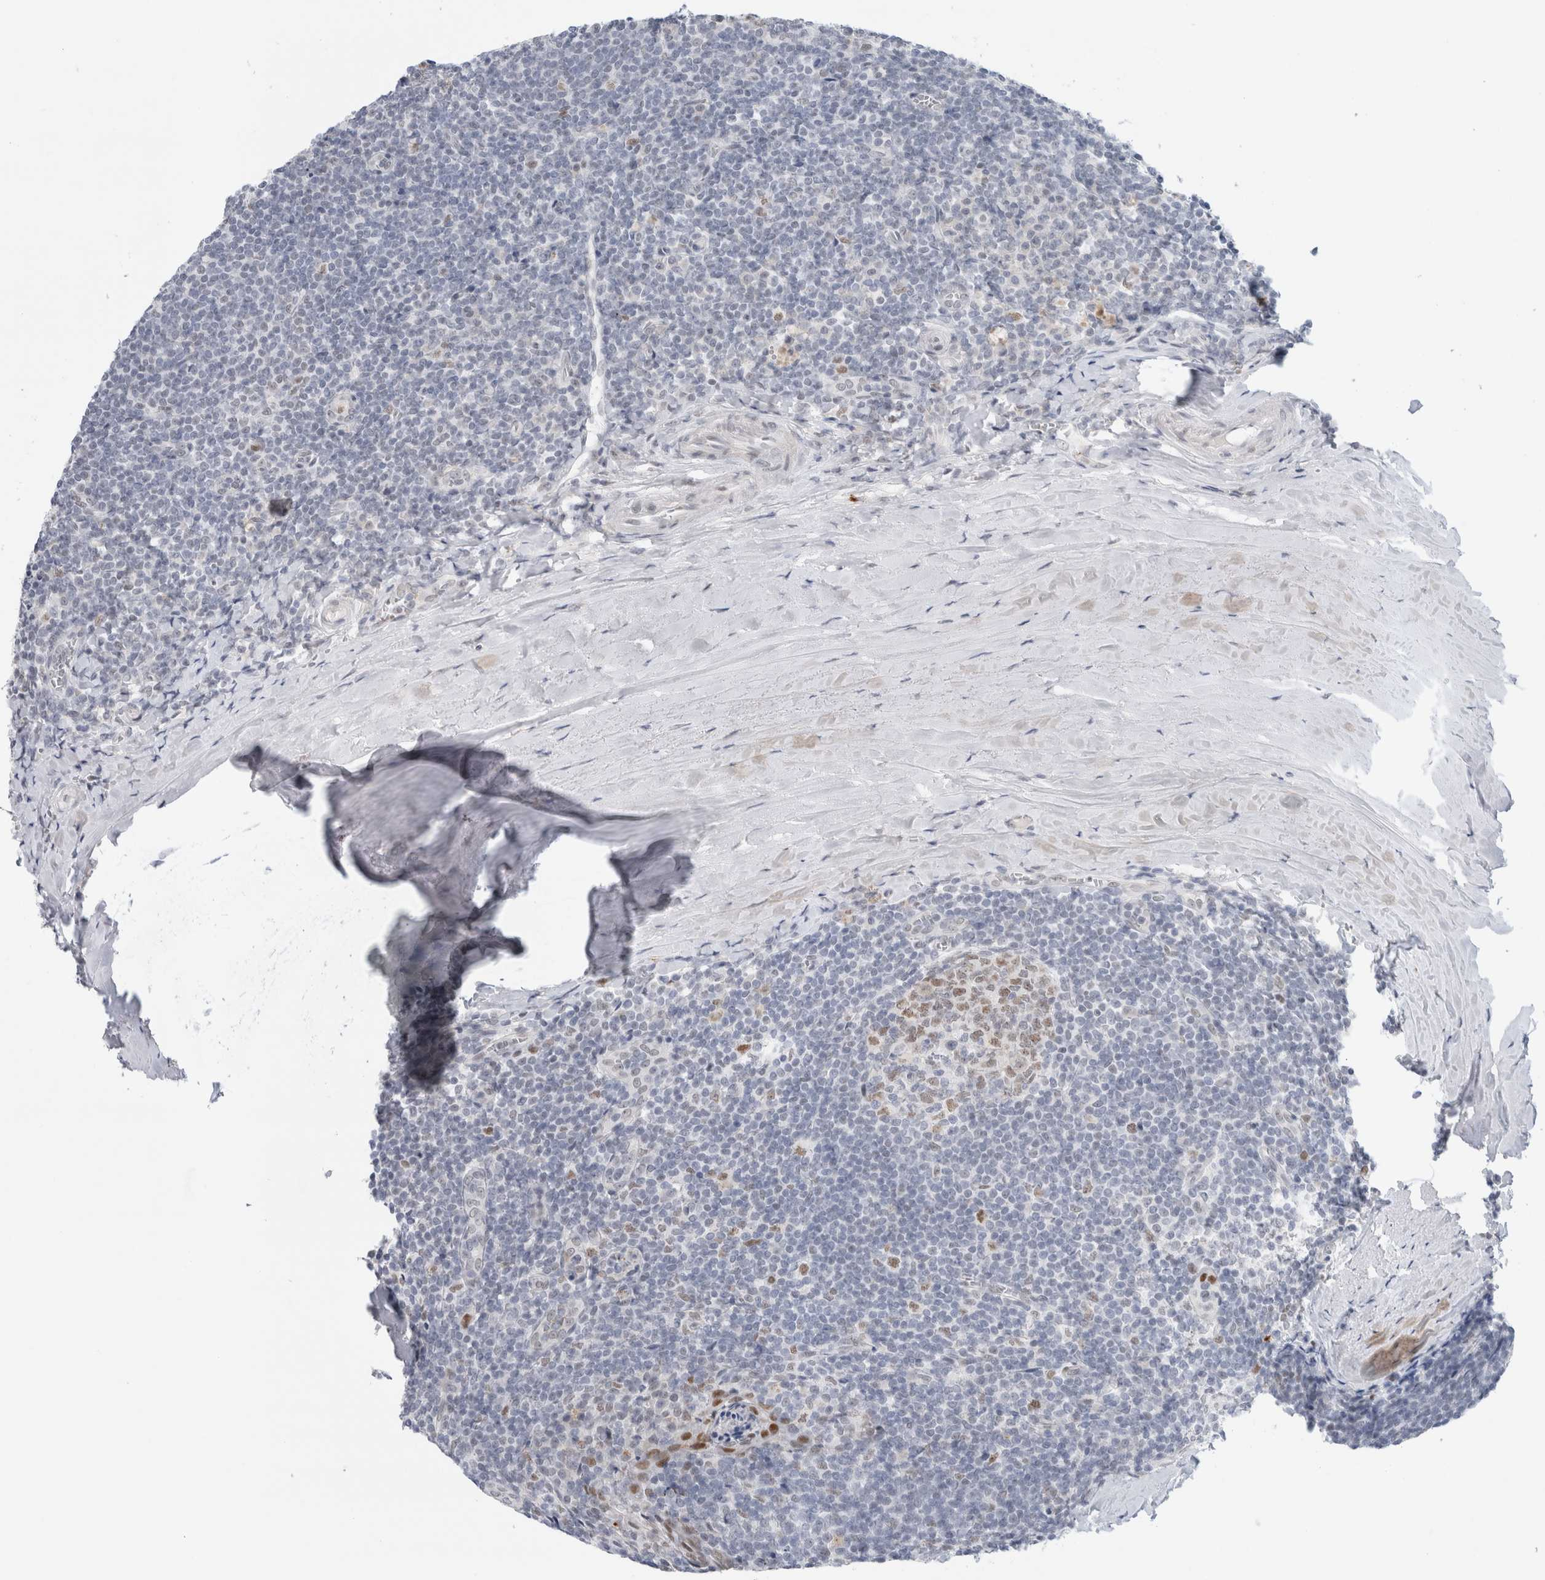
{"staining": {"intensity": "moderate", "quantity": "25%-75%", "location": "nuclear"}, "tissue": "tonsil", "cell_type": "Germinal center cells", "image_type": "normal", "snomed": [{"axis": "morphology", "description": "Normal tissue, NOS"}, {"axis": "topography", "description": "Tonsil"}], "caption": "Germinal center cells exhibit medium levels of moderate nuclear positivity in approximately 25%-75% of cells in normal human tonsil.", "gene": "KNL1", "patient": {"sex": "male", "age": 37}}